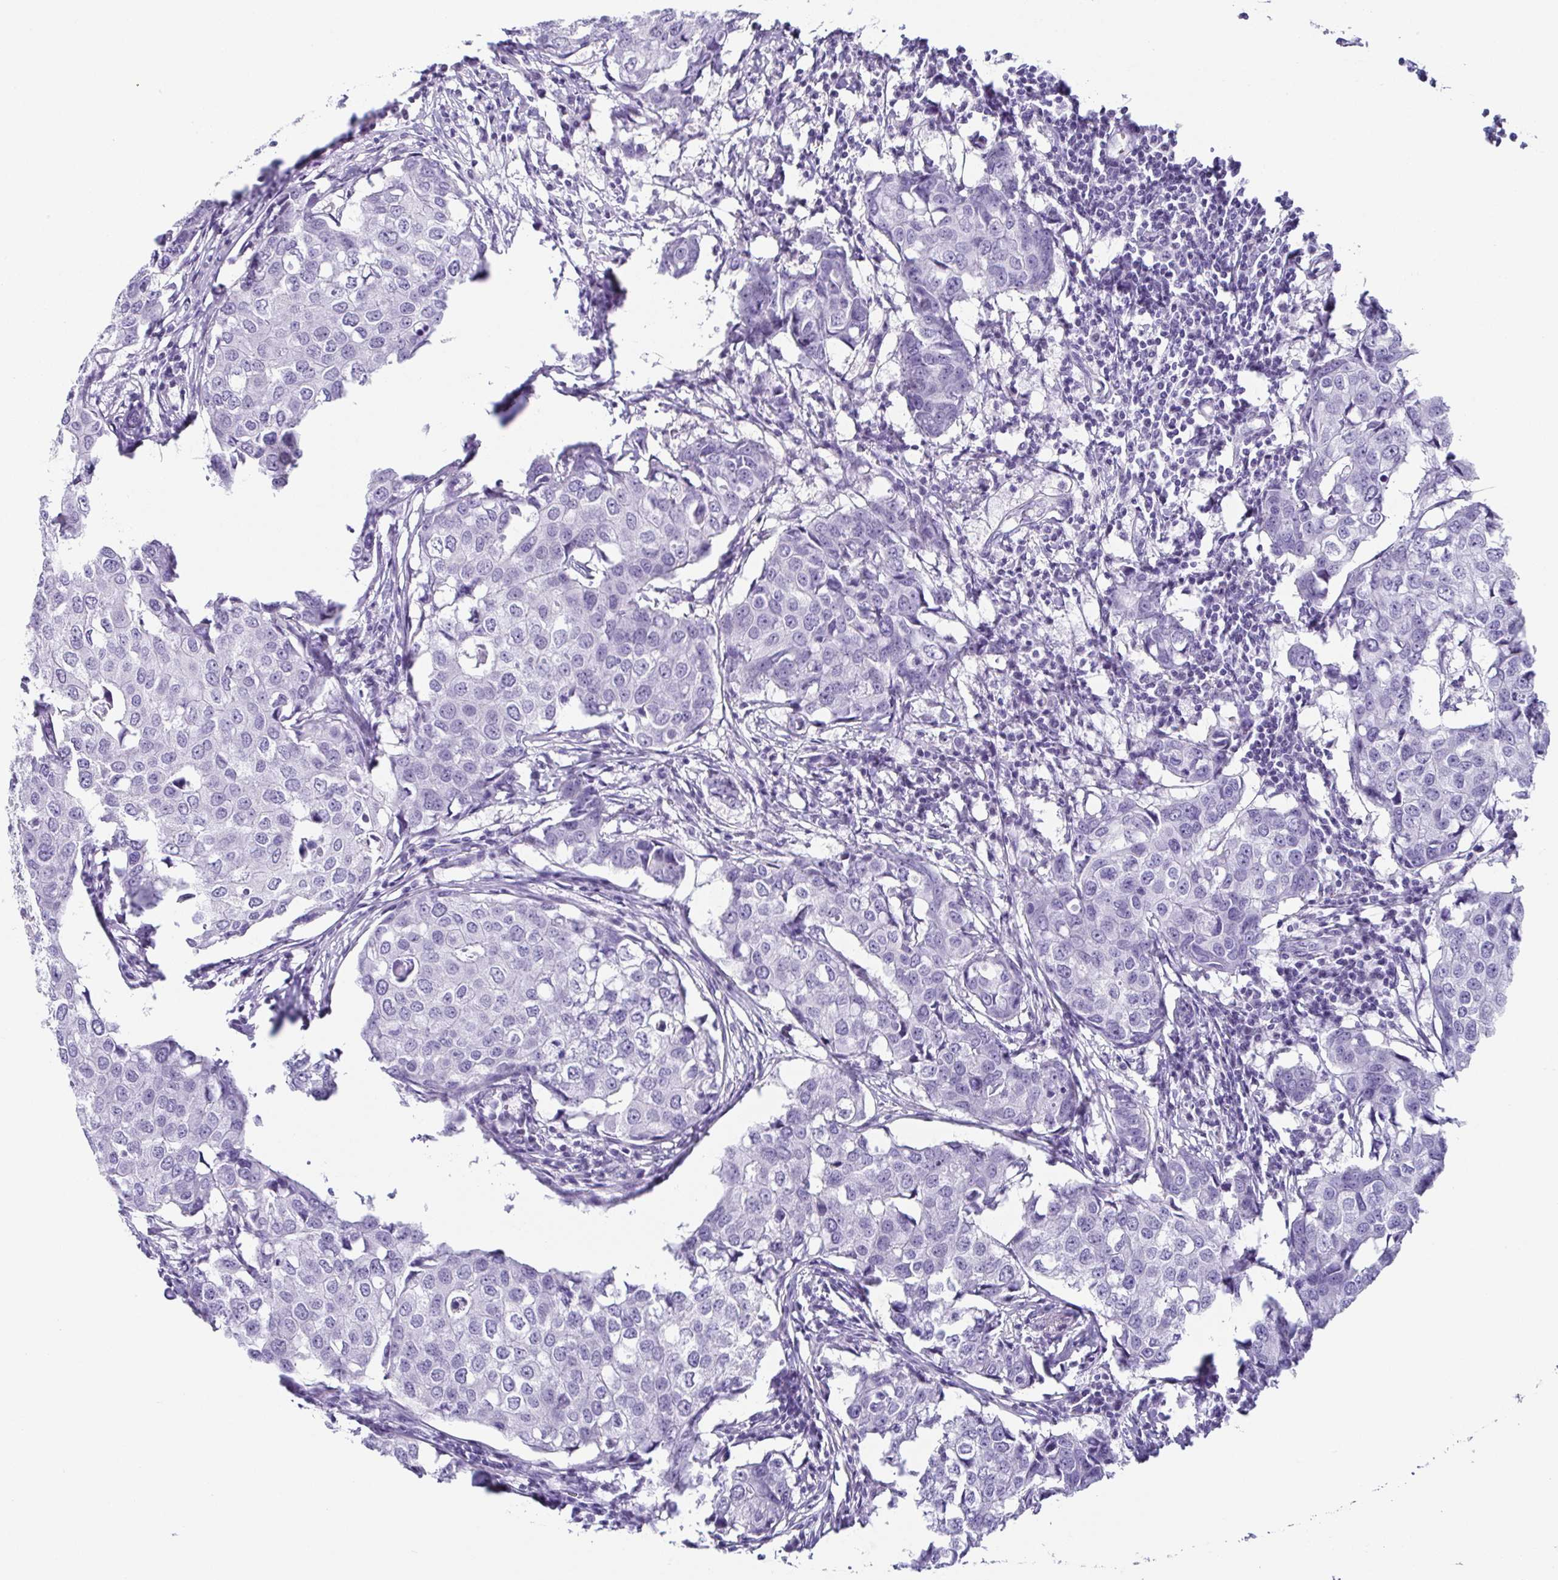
{"staining": {"intensity": "negative", "quantity": "none", "location": "none"}, "tissue": "breast cancer", "cell_type": "Tumor cells", "image_type": "cancer", "snomed": [{"axis": "morphology", "description": "Duct carcinoma"}, {"axis": "topography", "description": "Breast"}], "caption": "The IHC micrograph has no significant staining in tumor cells of infiltrating ductal carcinoma (breast) tissue.", "gene": "ESX1", "patient": {"sex": "female", "age": 27}}